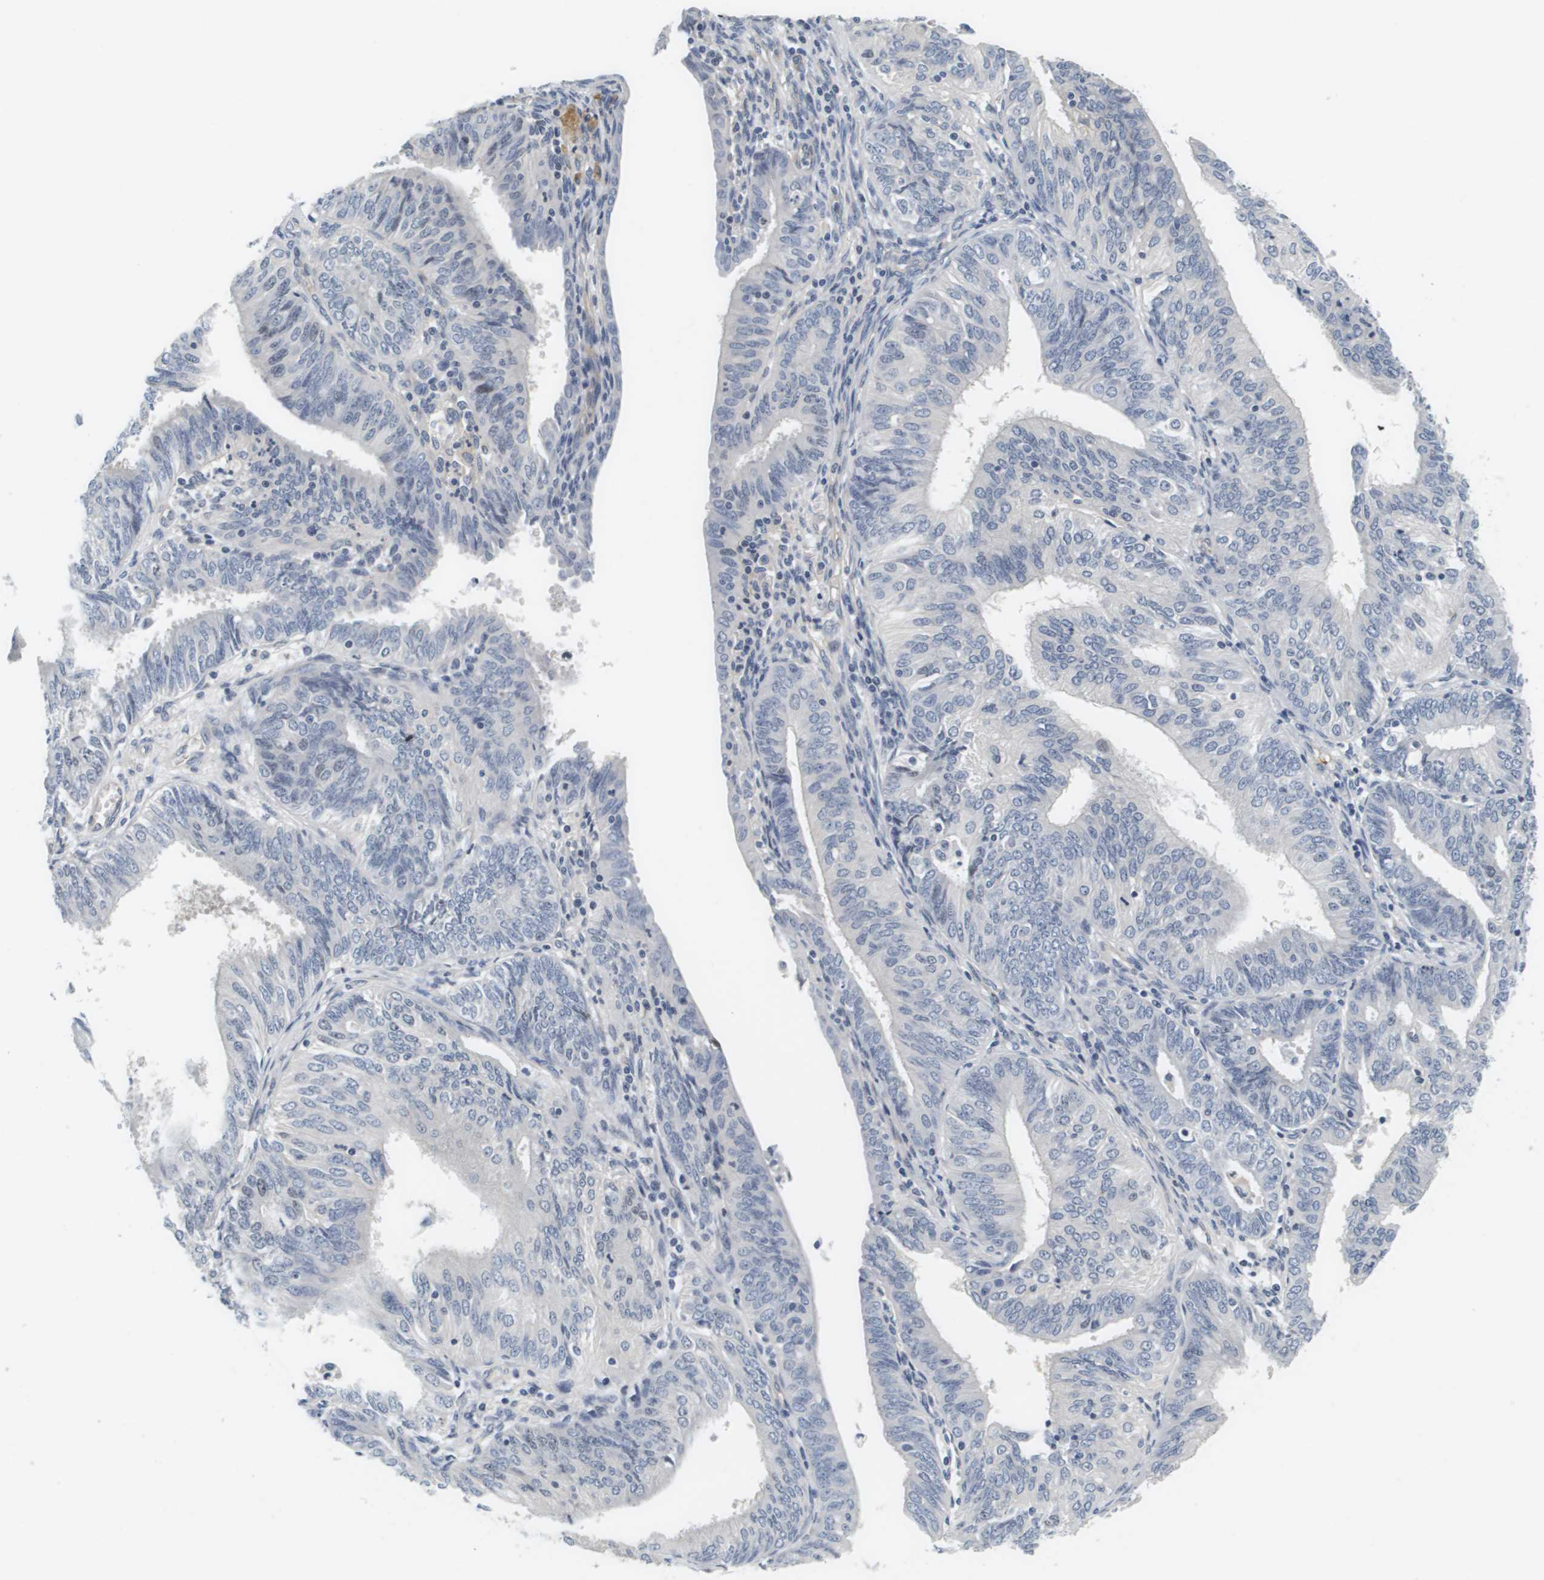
{"staining": {"intensity": "weak", "quantity": "<25%", "location": "nuclear"}, "tissue": "endometrial cancer", "cell_type": "Tumor cells", "image_type": "cancer", "snomed": [{"axis": "morphology", "description": "Adenocarcinoma, NOS"}, {"axis": "topography", "description": "Endometrium"}], "caption": "Human endometrial adenocarcinoma stained for a protein using immunohistochemistry displays no staining in tumor cells.", "gene": "KCNJ5", "patient": {"sex": "female", "age": 58}}